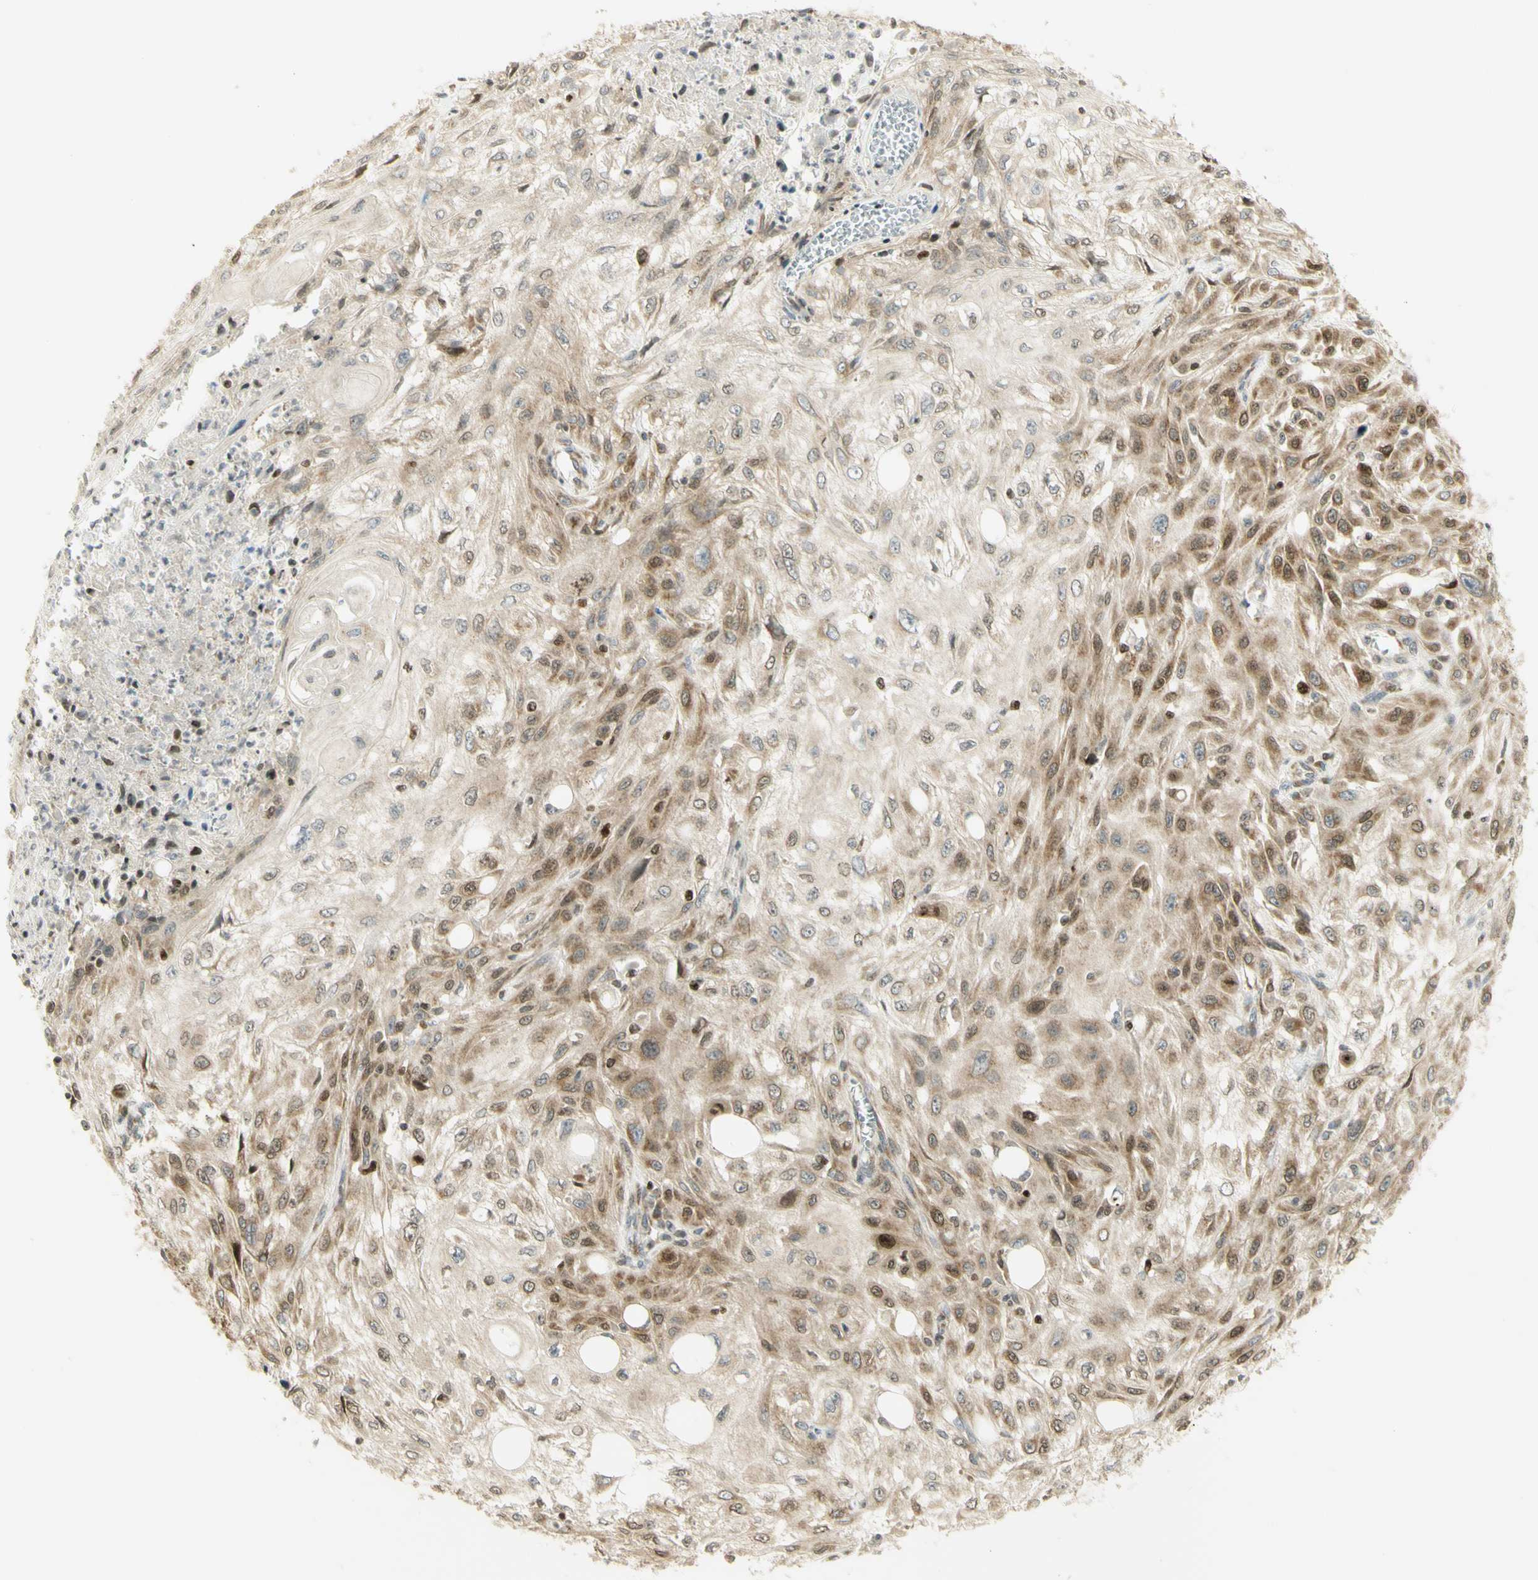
{"staining": {"intensity": "moderate", "quantity": "25%-75%", "location": "cytoplasmic/membranous,nuclear"}, "tissue": "skin cancer", "cell_type": "Tumor cells", "image_type": "cancer", "snomed": [{"axis": "morphology", "description": "Squamous cell carcinoma, NOS"}, {"axis": "topography", "description": "Skin"}], "caption": "This is a histology image of immunohistochemistry (IHC) staining of skin squamous cell carcinoma, which shows moderate staining in the cytoplasmic/membranous and nuclear of tumor cells.", "gene": "KIF11", "patient": {"sex": "male", "age": 75}}